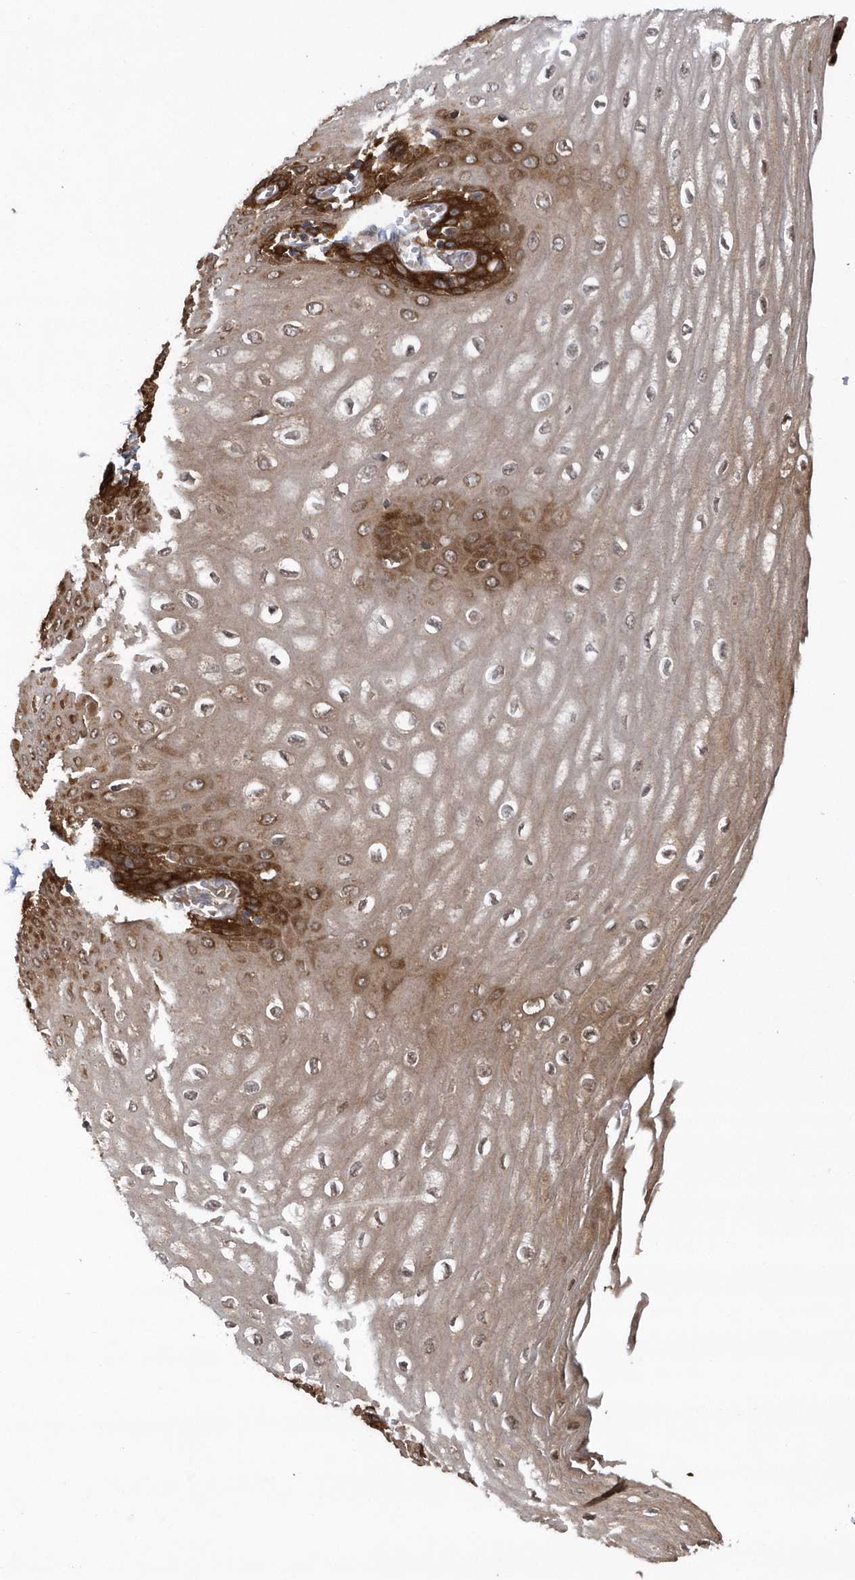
{"staining": {"intensity": "strong", "quantity": "25%-75%", "location": "cytoplasmic/membranous"}, "tissue": "esophagus", "cell_type": "Squamous epithelial cells", "image_type": "normal", "snomed": [{"axis": "morphology", "description": "Normal tissue, NOS"}, {"axis": "topography", "description": "Esophagus"}], "caption": "High-magnification brightfield microscopy of unremarkable esophagus stained with DAB (brown) and counterstained with hematoxylin (blue). squamous epithelial cells exhibit strong cytoplasmic/membranous staining is present in about25%-75% of cells.", "gene": "PAICS", "patient": {"sex": "male", "age": 60}}